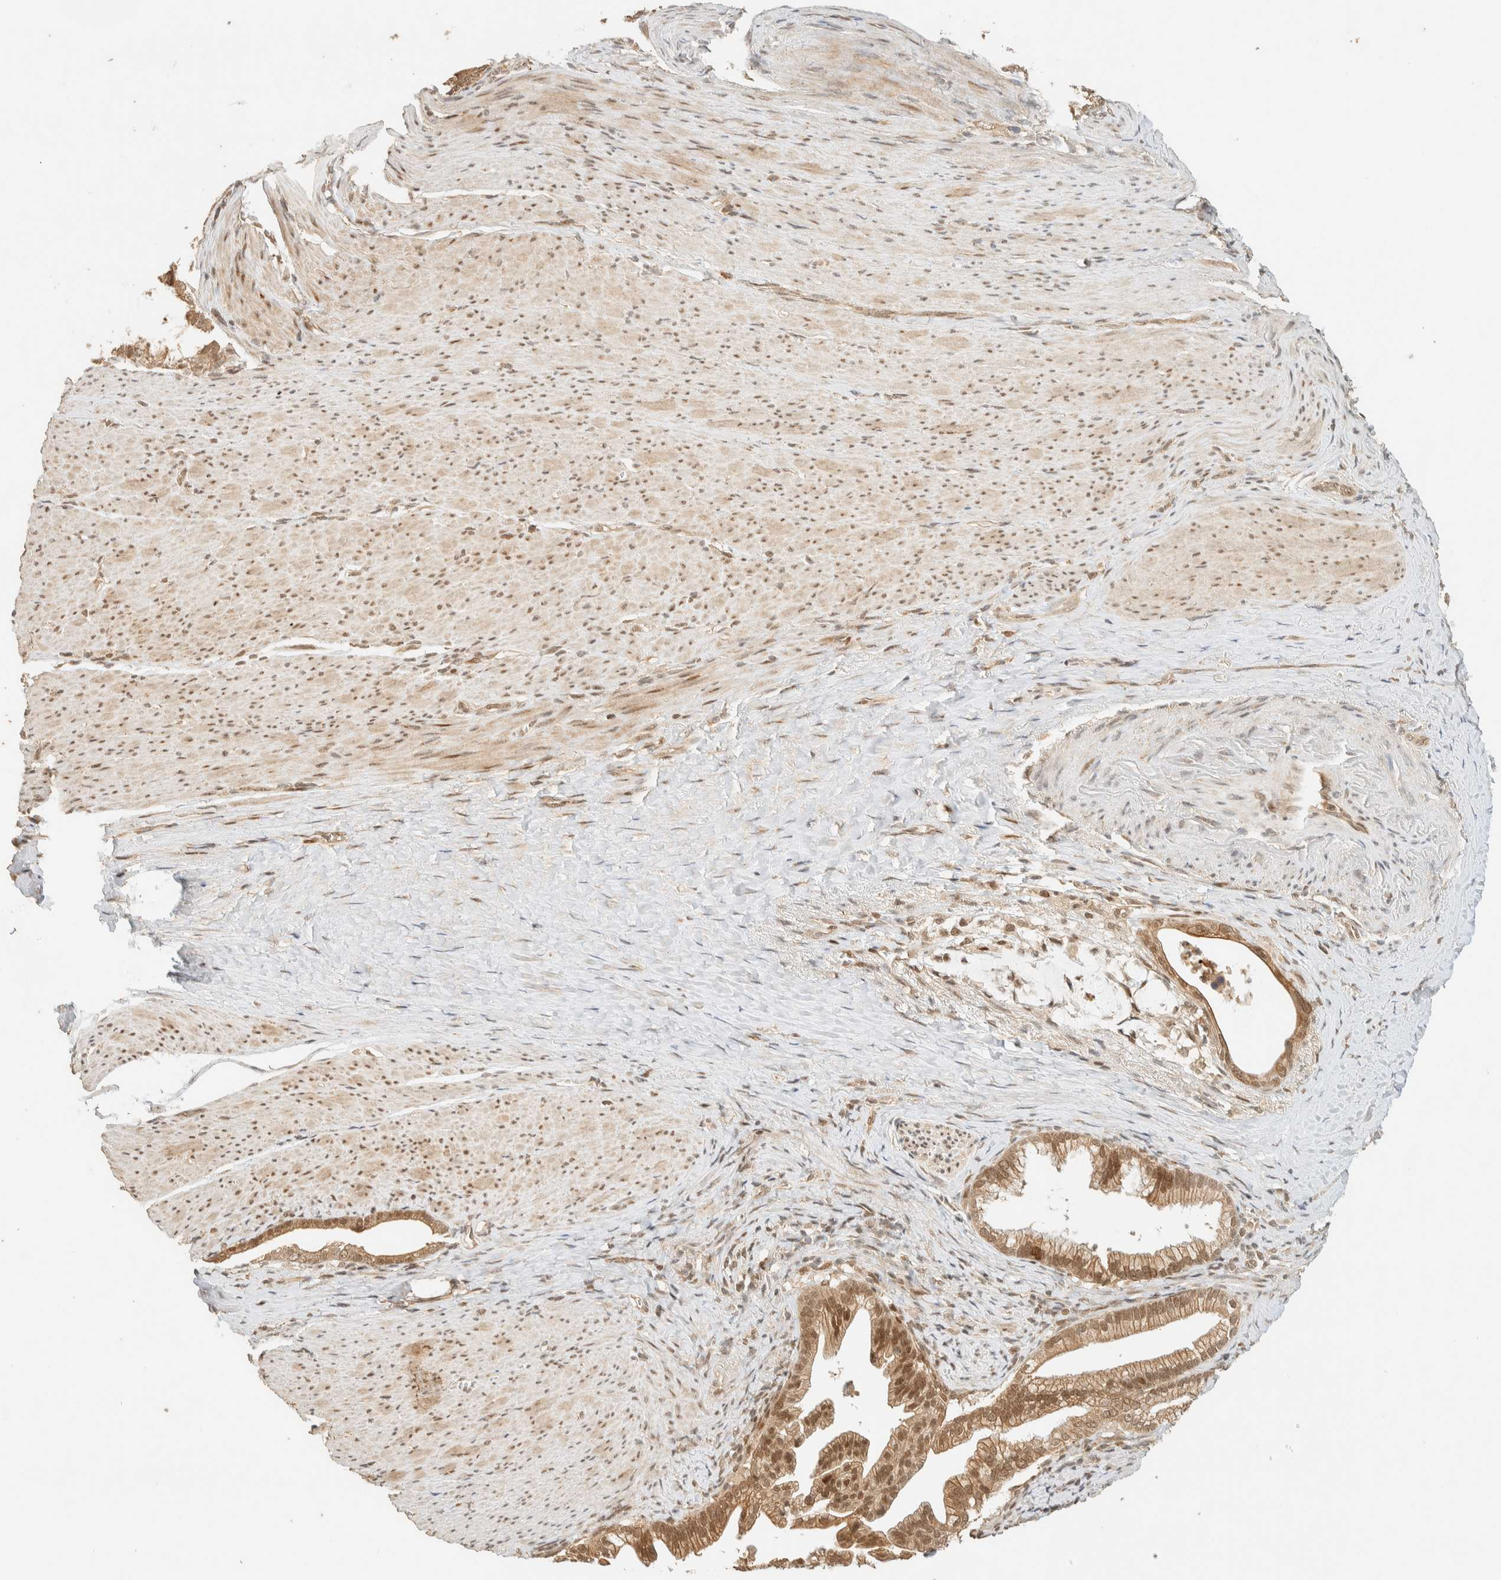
{"staining": {"intensity": "moderate", "quantity": ">75%", "location": "cytoplasmic/membranous,nuclear"}, "tissue": "pancreatic cancer", "cell_type": "Tumor cells", "image_type": "cancer", "snomed": [{"axis": "morphology", "description": "Adenocarcinoma, NOS"}, {"axis": "topography", "description": "Pancreas"}], "caption": "A medium amount of moderate cytoplasmic/membranous and nuclear staining is present in about >75% of tumor cells in adenocarcinoma (pancreatic) tissue.", "gene": "ZBTB34", "patient": {"sex": "male", "age": 69}}